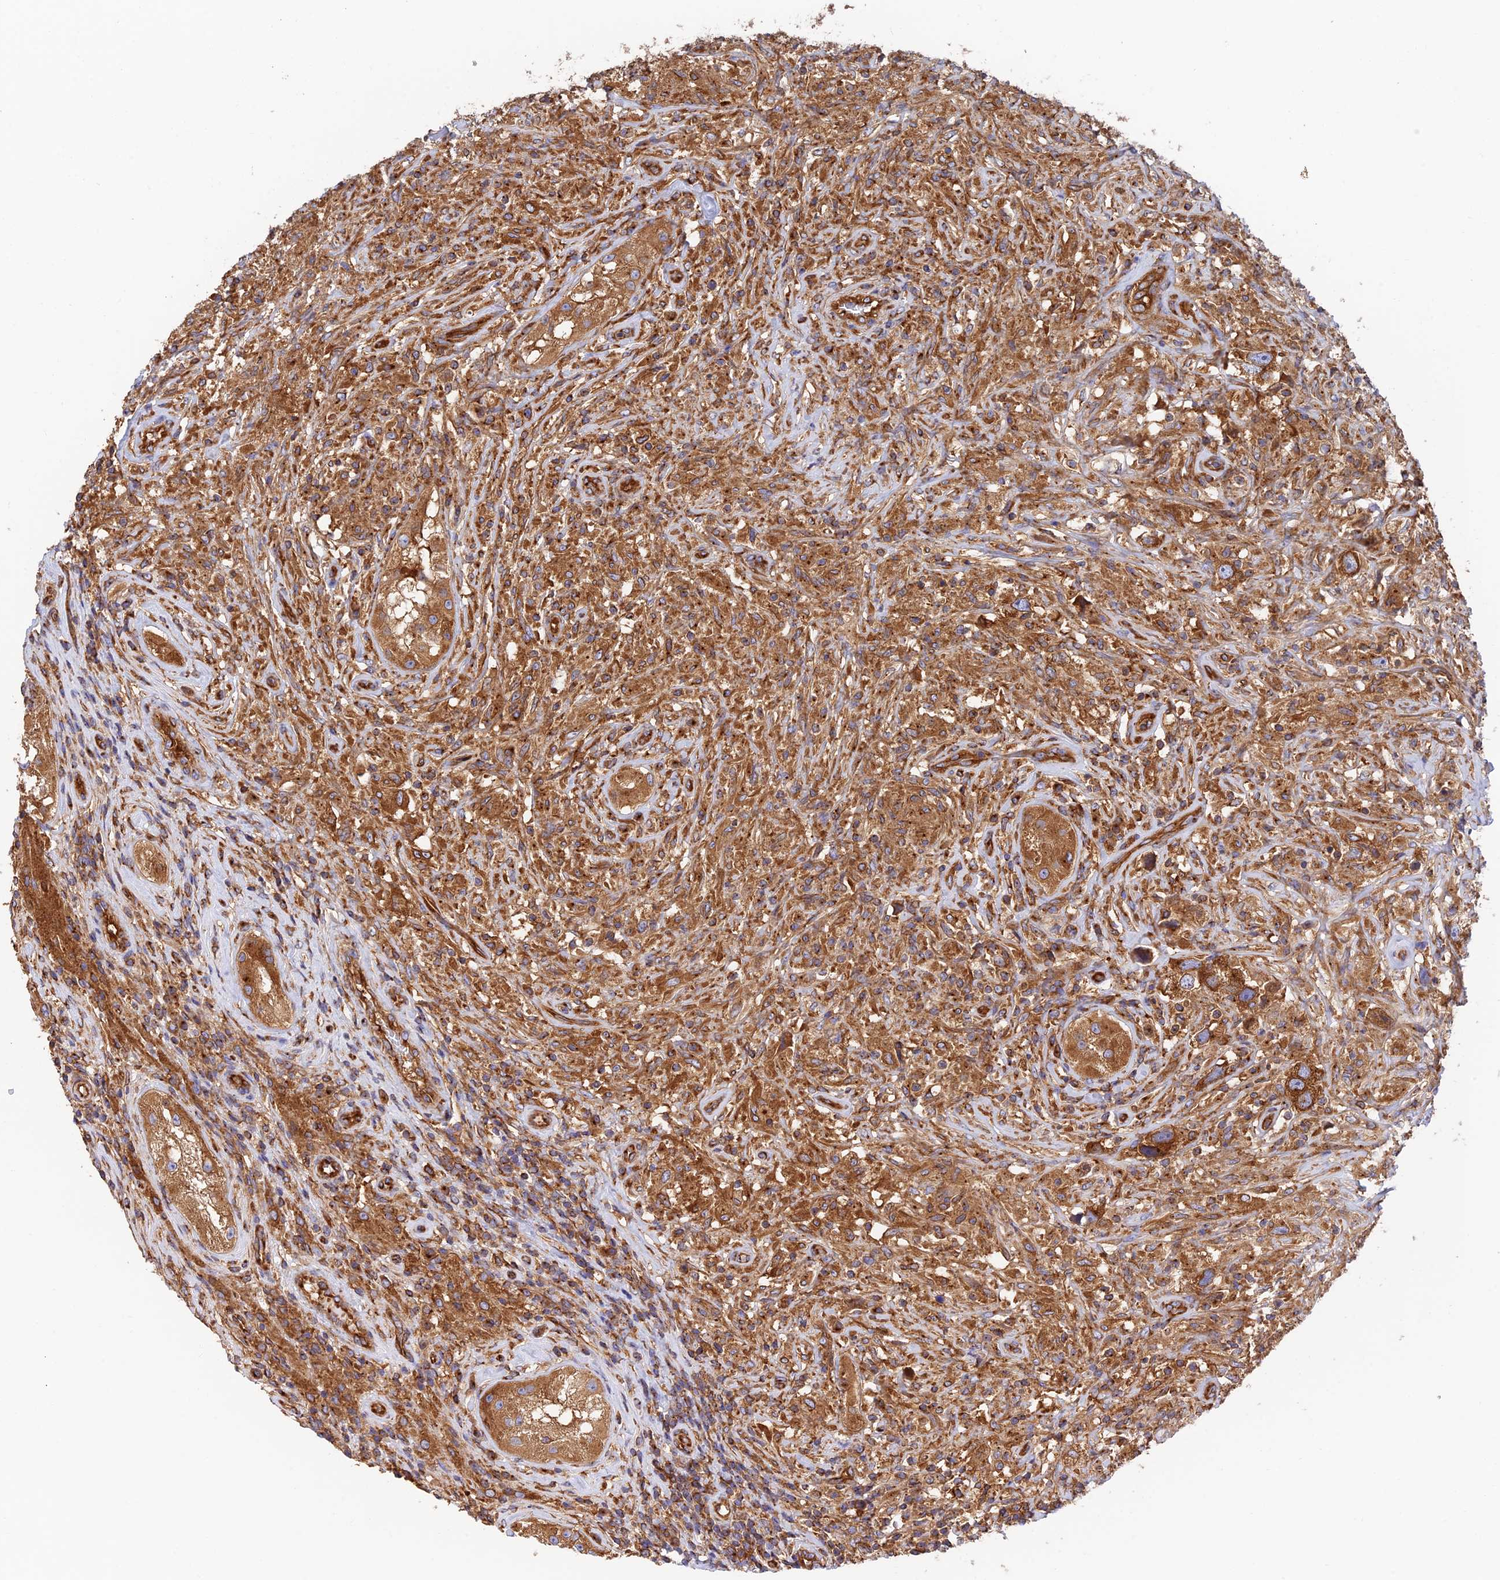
{"staining": {"intensity": "strong", "quantity": ">75%", "location": "cytoplasmic/membranous"}, "tissue": "testis cancer", "cell_type": "Tumor cells", "image_type": "cancer", "snomed": [{"axis": "morphology", "description": "Seminoma, NOS"}, {"axis": "topography", "description": "Testis"}], "caption": "Immunohistochemical staining of seminoma (testis) demonstrates strong cytoplasmic/membranous protein staining in about >75% of tumor cells.", "gene": "DCTN2", "patient": {"sex": "male", "age": 49}}